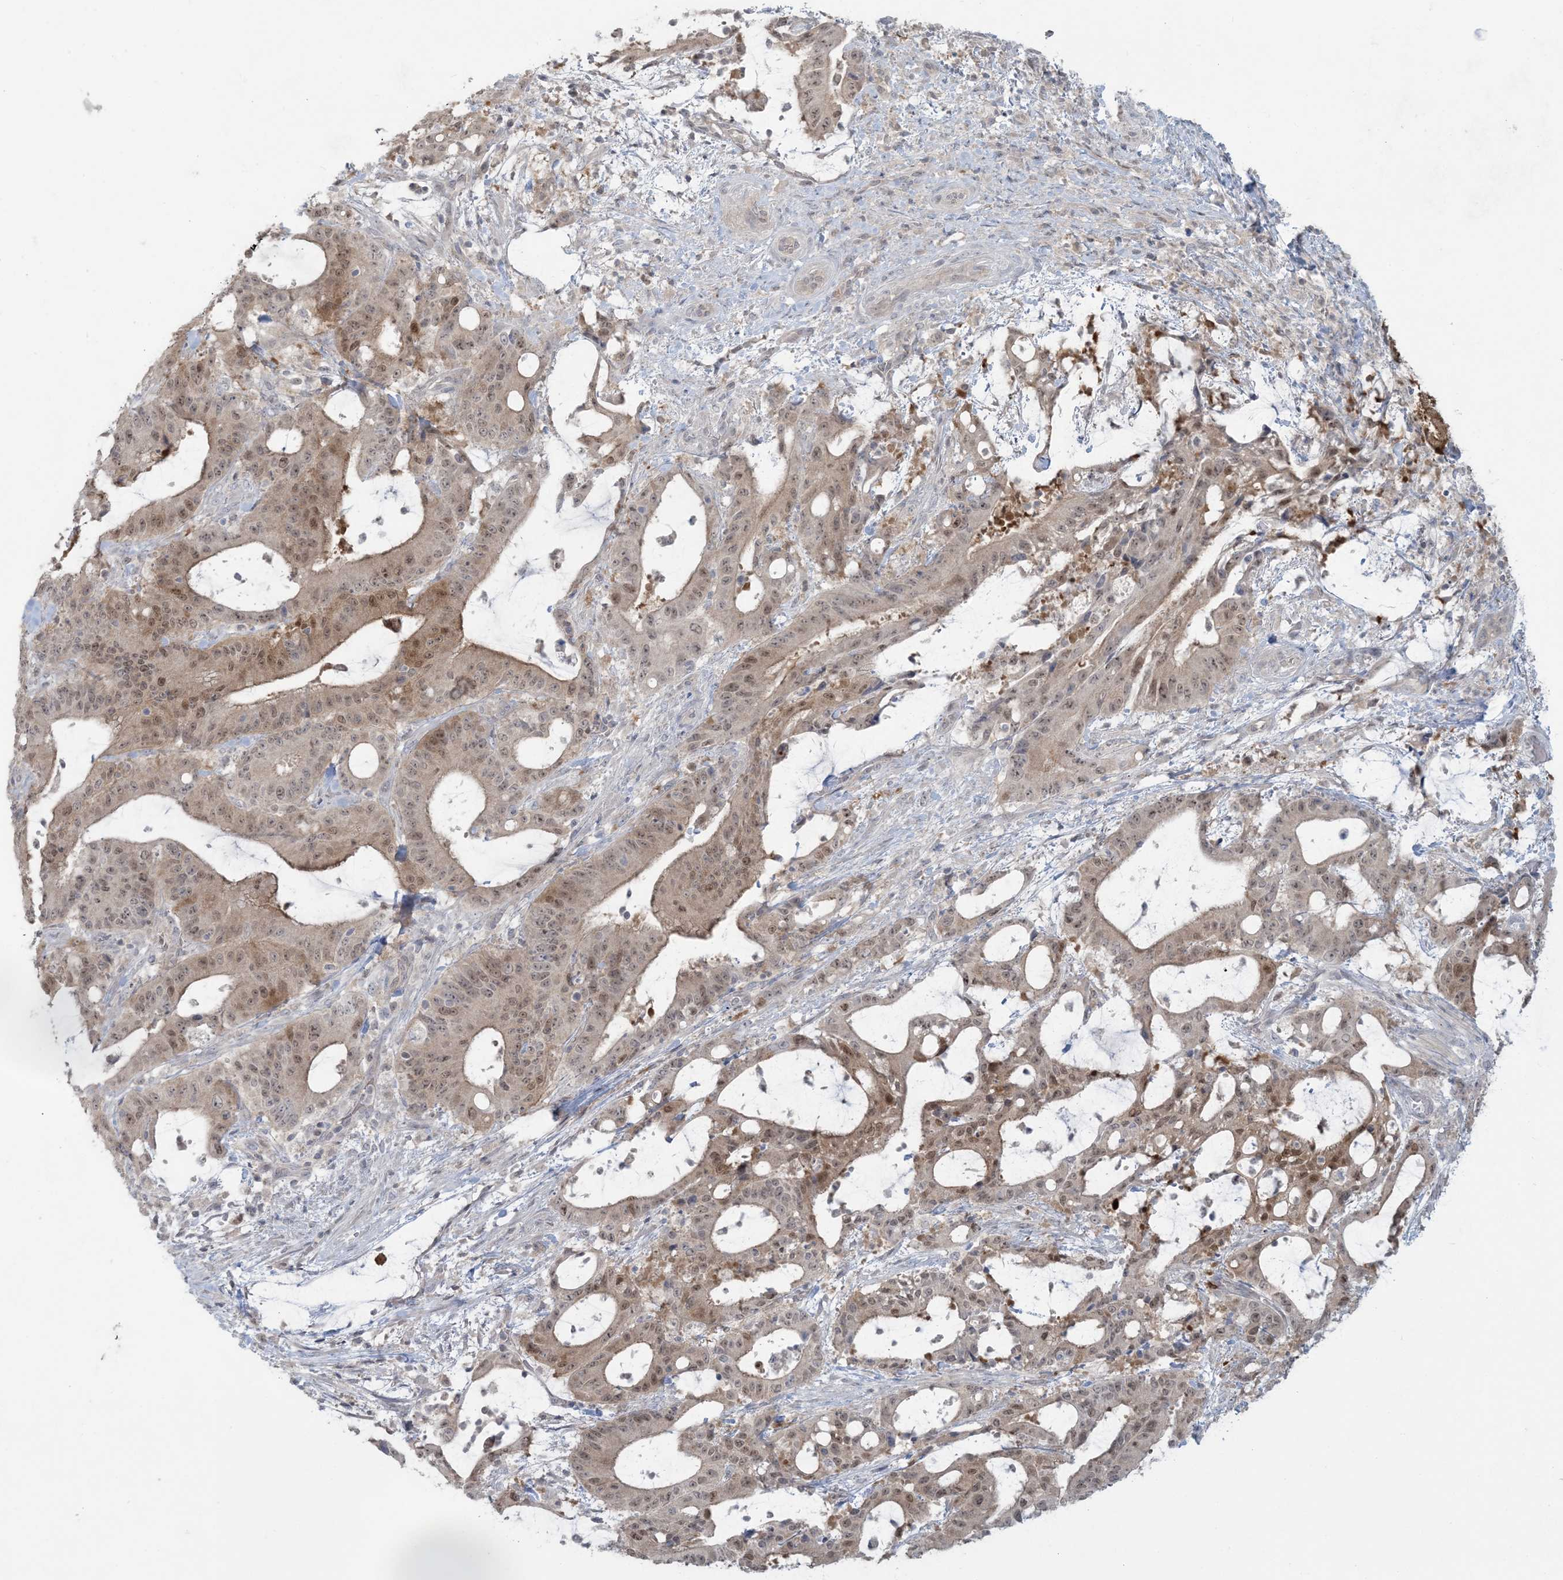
{"staining": {"intensity": "weak", "quantity": ">75%", "location": "nuclear"}, "tissue": "liver cancer", "cell_type": "Tumor cells", "image_type": "cancer", "snomed": [{"axis": "morphology", "description": "Normal tissue, NOS"}, {"axis": "morphology", "description": "Cholangiocarcinoma"}, {"axis": "topography", "description": "Liver"}, {"axis": "topography", "description": "Peripheral nerve tissue"}], "caption": "A histopathology image of liver cancer (cholangiocarcinoma) stained for a protein reveals weak nuclear brown staining in tumor cells.", "gene": "NRBP2", "patient": {"sex": "female", "age": 73}}